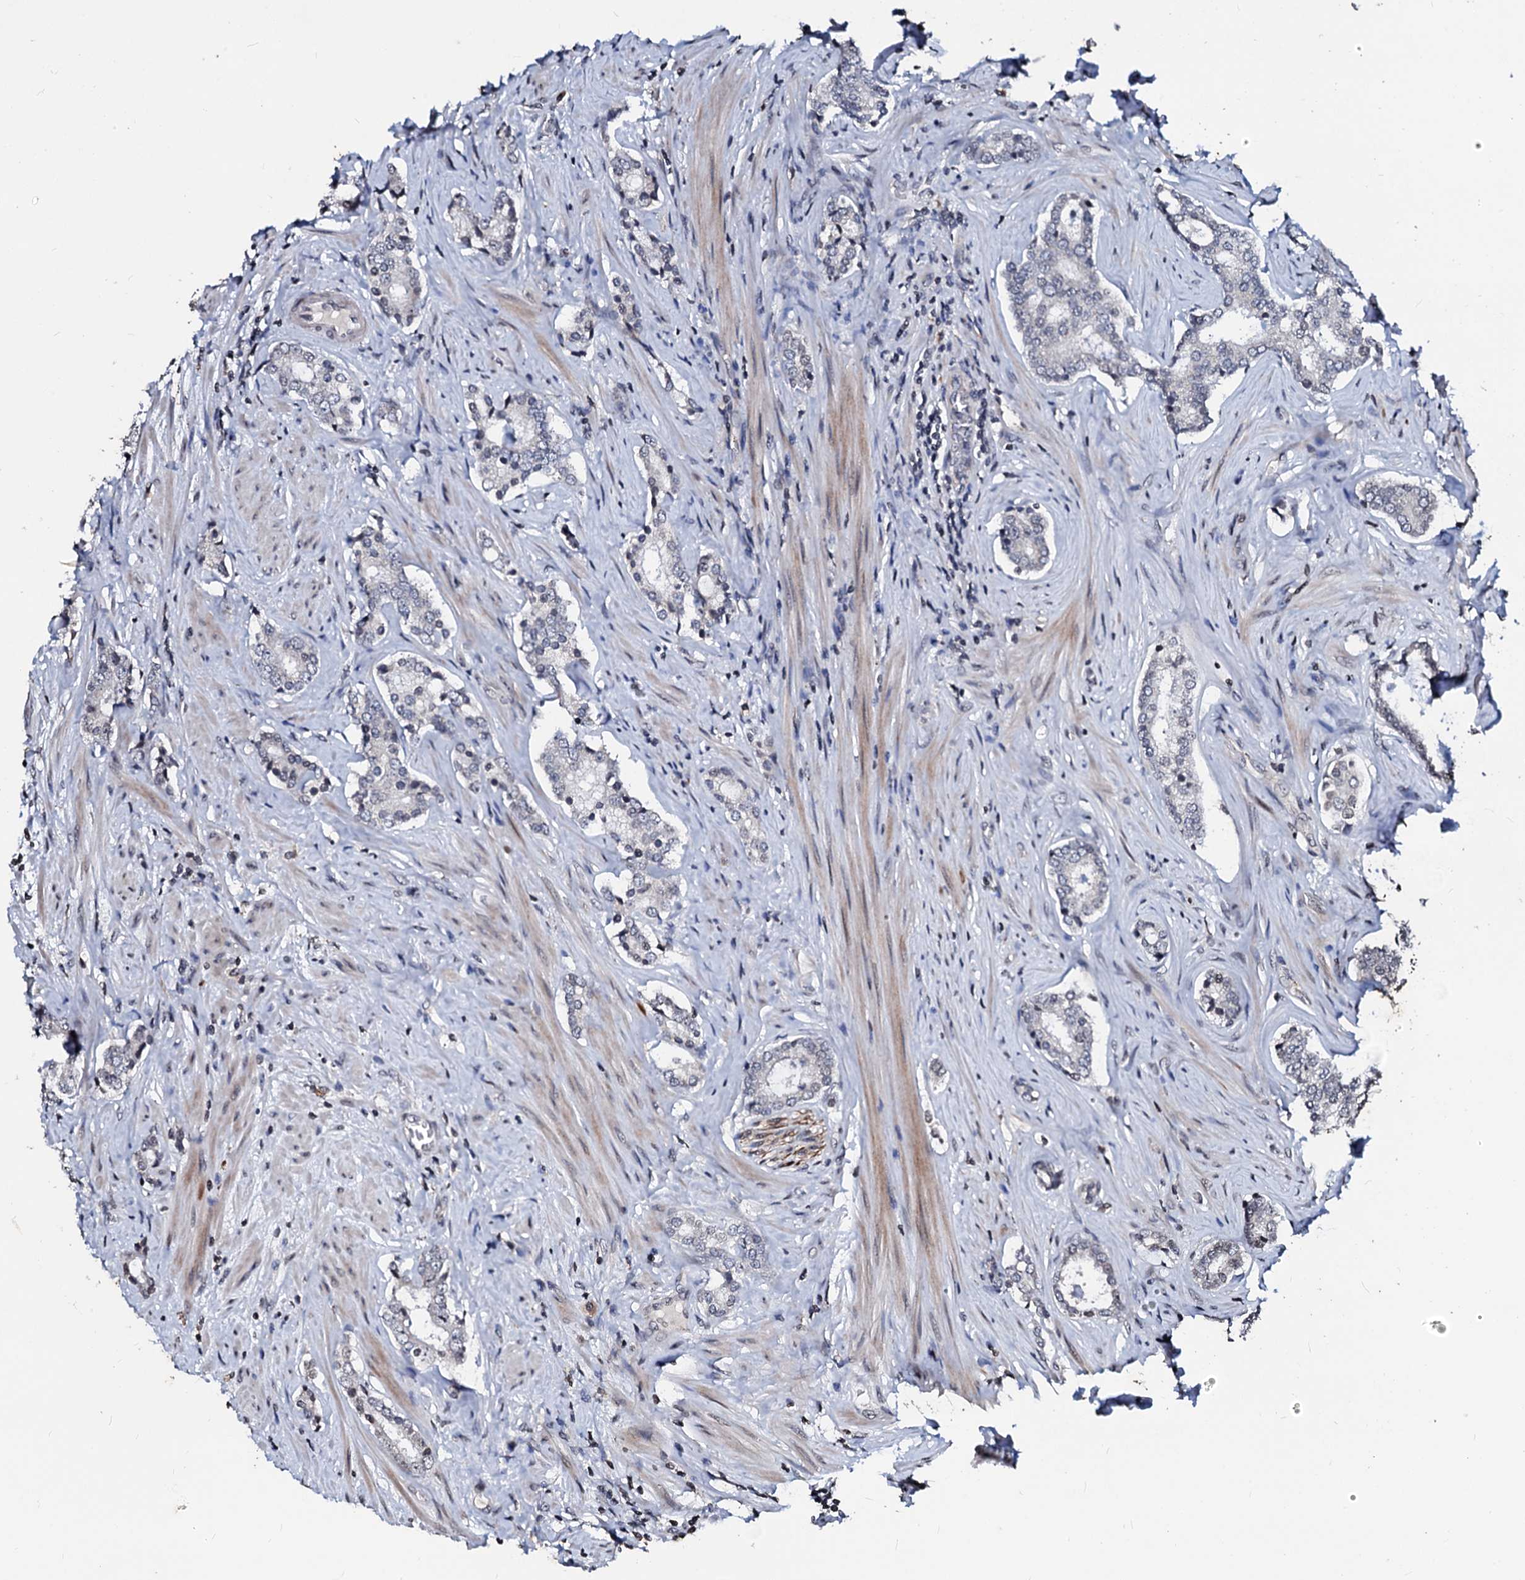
{"staining": {"intensity": "negative", "quantity": "none", "location": "none"}, "tissue": "prostate cancer", "cell_type": "Tumor cells", "image_type": "cancer", "snomed": [{"axis": "morphology", "description": "Adenocarcinoma, High grade"}, {"axis": "topography", "description": "Prostate"}], "caption": "DAB immunohistochemical staining of prostate adenocarcinoma (high-grade) exhibits no significant expression in tumor cells. (Stains: DAB (3,3'-diaminobenzidine) immunohistochemistry (IHC) with hematoxylin counter stain, Microscopy: brightfield microscopy at high magnification).", "gene": "LSM11", "patient": {"sex": "male", "age": 63}}